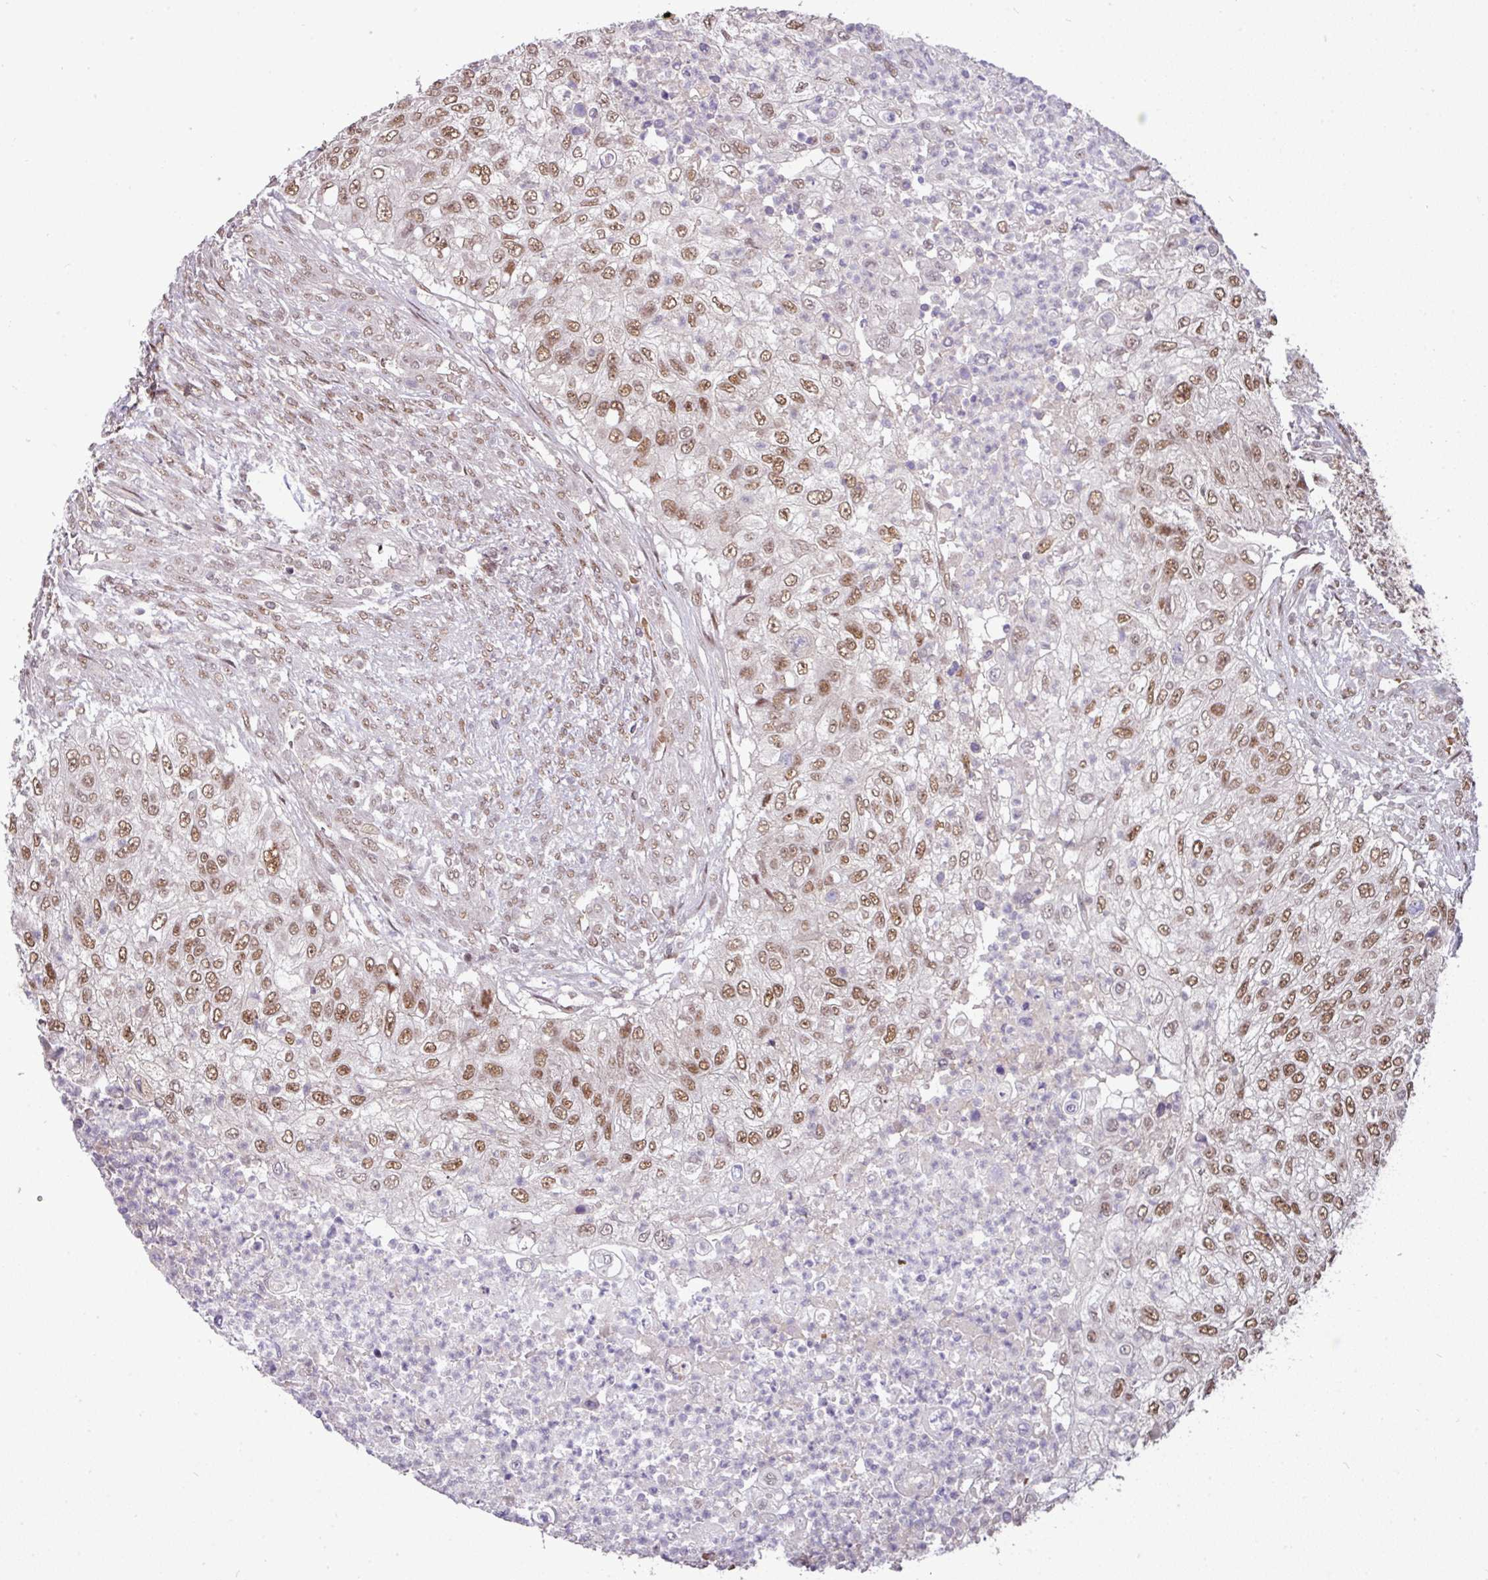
{"staining": {"intensity": "moderate", "quantity": ">75%", "location": "nuclear"}, "tissue": "urothelial cancer", "cell_type": "Tumor cells", "image_type": "cancer", "snomed": [{"axis": "morphology", "description": "Urothelial carcinoma, High grade"}, {"axis": "topography", "description": "Urinary bladder"}], "caption": "Moderate nuclear expression is identified in approximately >75% of tumor cells in urothelial cancer.", "gene": "CIC", "patient": {"sex": "female", "age": 60}}